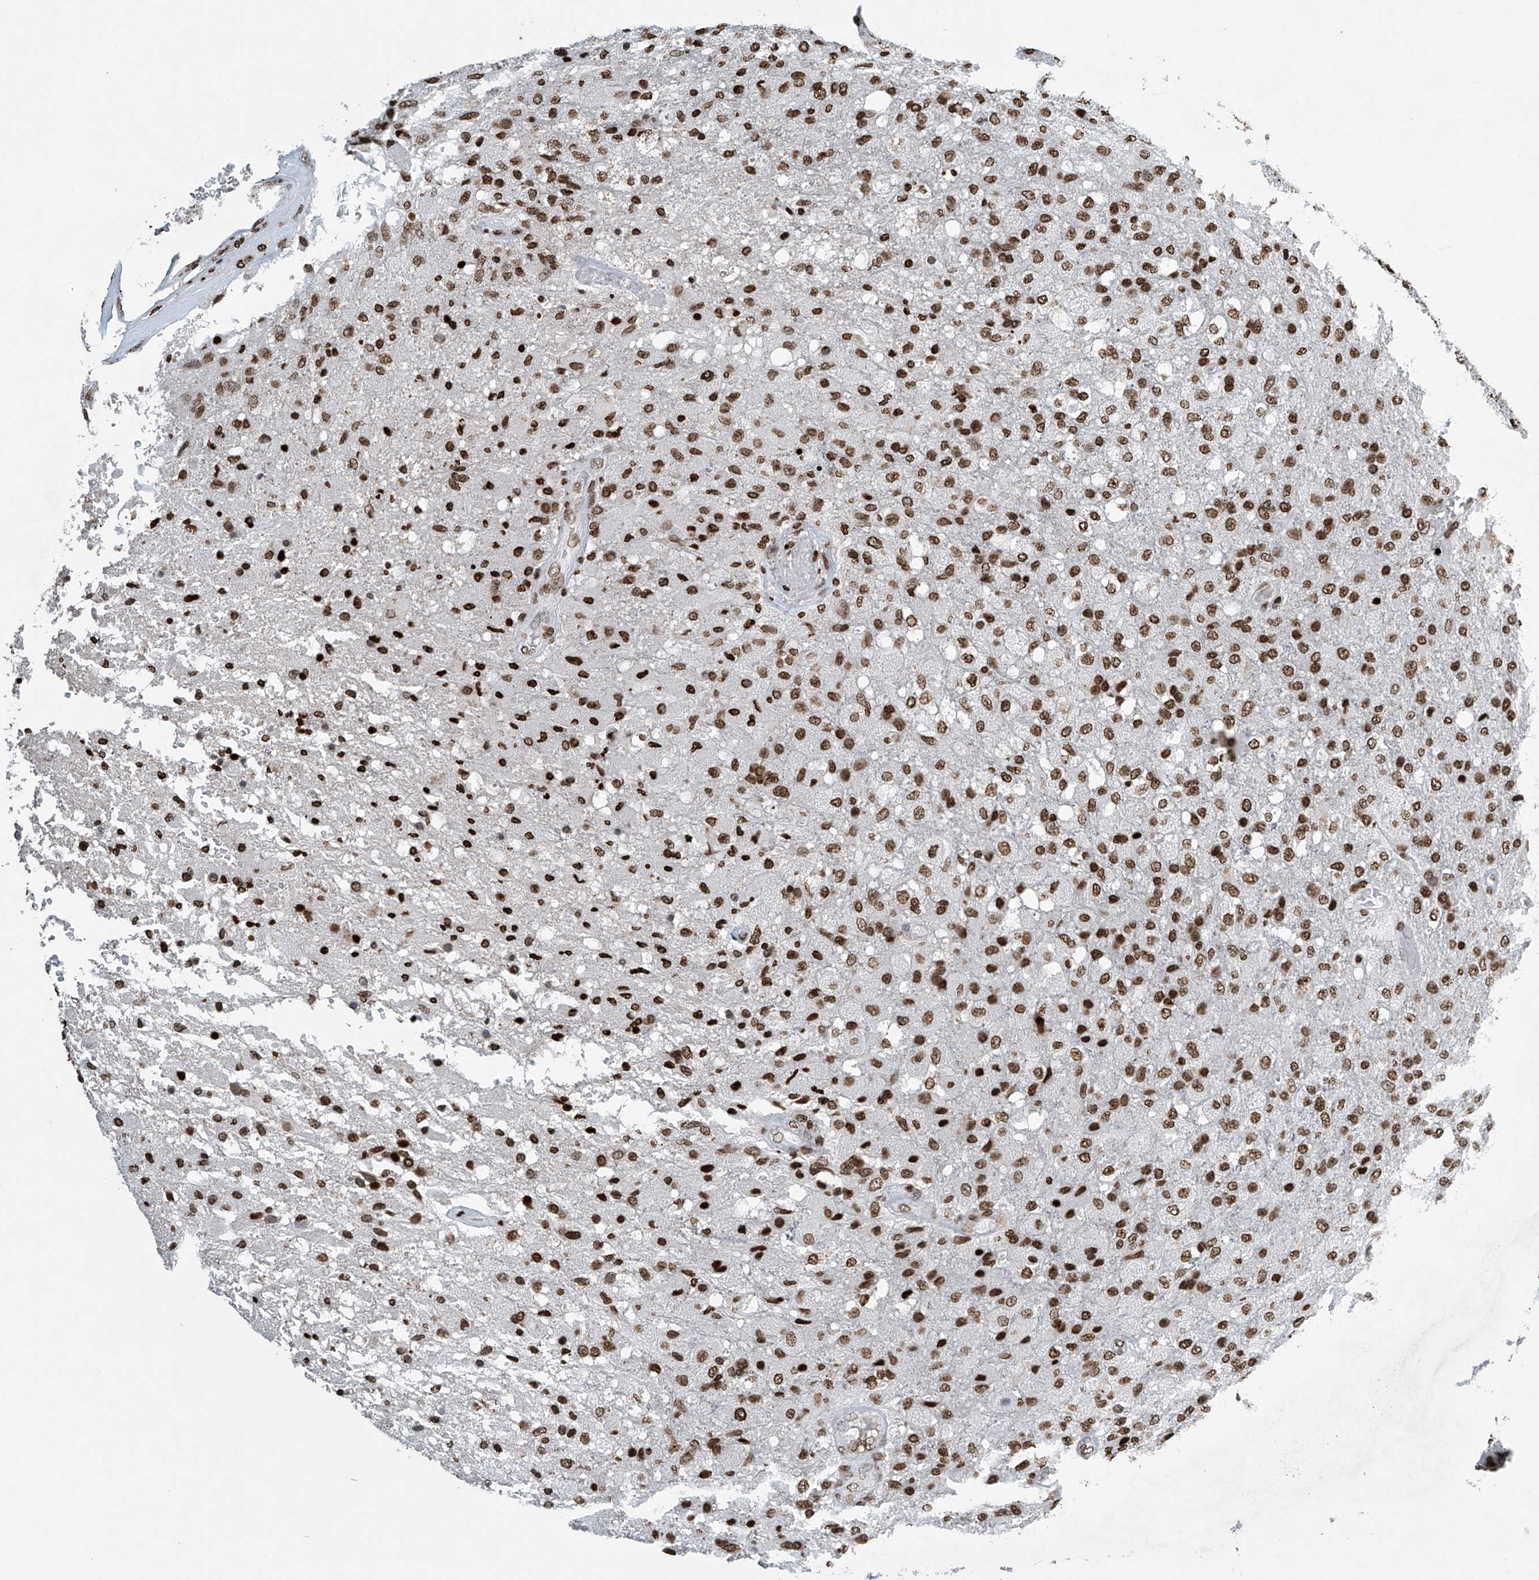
{"staining": {"intensity": "moderate", "quantity": ">75%", "location": "nuclear"}, "tissue": "glioma", "cell_type": "Tumor cells", "image_type": "cancer", "snomed": [{"axis": "morphology", "description": "Normal tissue, NOS"}, {"axis": "morphology", "description": "Glioma, malignant, High grade"}, {"axis": "topography", "description": "Cerebral cortex"}], "caption": "Glioma tissue exhibits moderate nuclear expression in approximately >75% of tumor cells", "gene": "H4C16", "patient": {"sex": "male", "age": 77}}